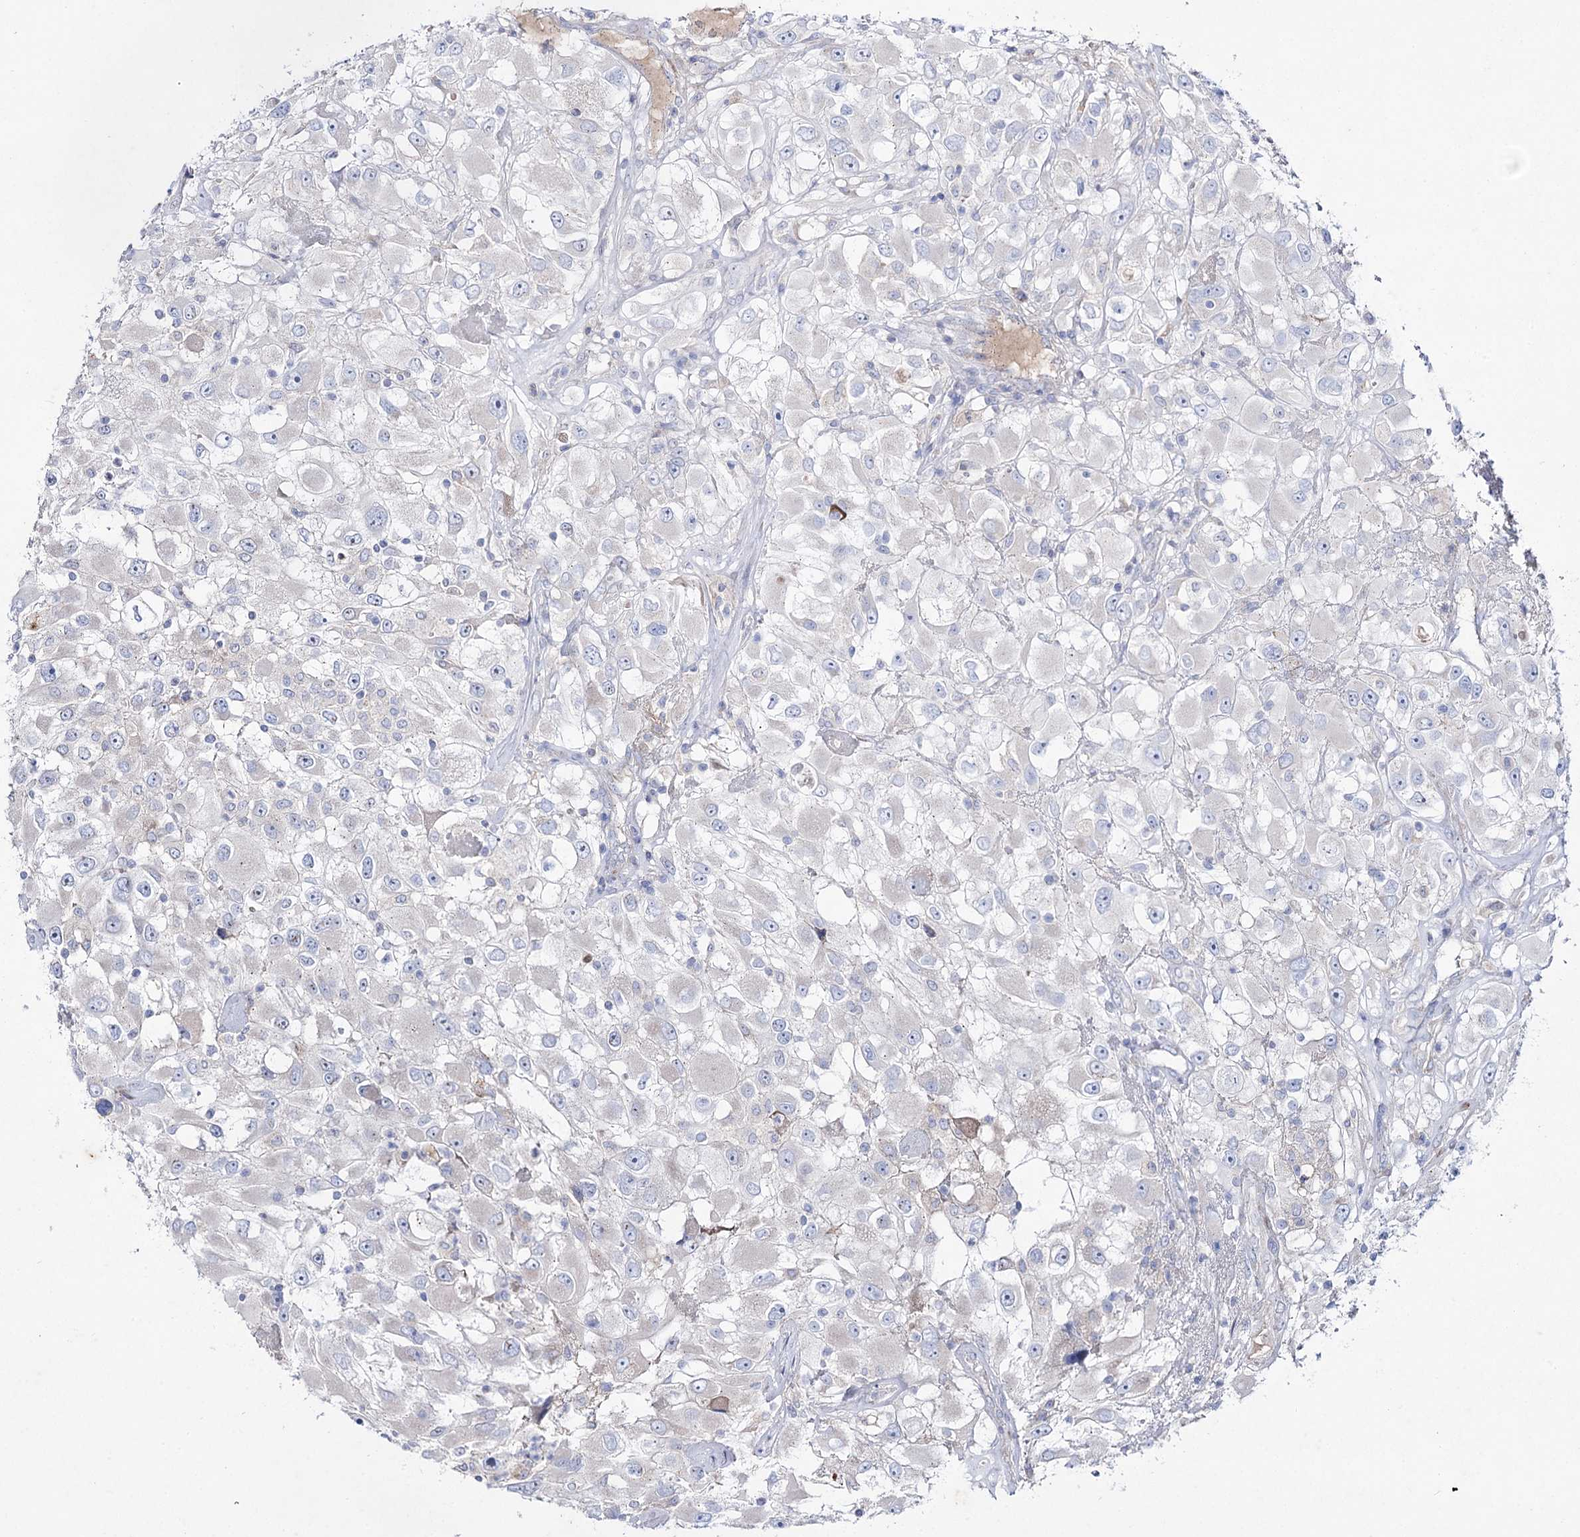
{"staining": {"intensity": "negative", "quantity": "none", "location": "none"}, "tissue": "renal cancer", "cell_type": "Tumor cells", "image_type": "cancer", "snomed": [{"axis": "morphology", "description": "Adenocarcinoma, NOS"}, {"axis": "topography", "description": "Kidney"}], "caption": "There is no significant expression in tumor cells of renal cancer.", "gene": "NAGLU", "patient": {"sex": "female", "age": 52}}